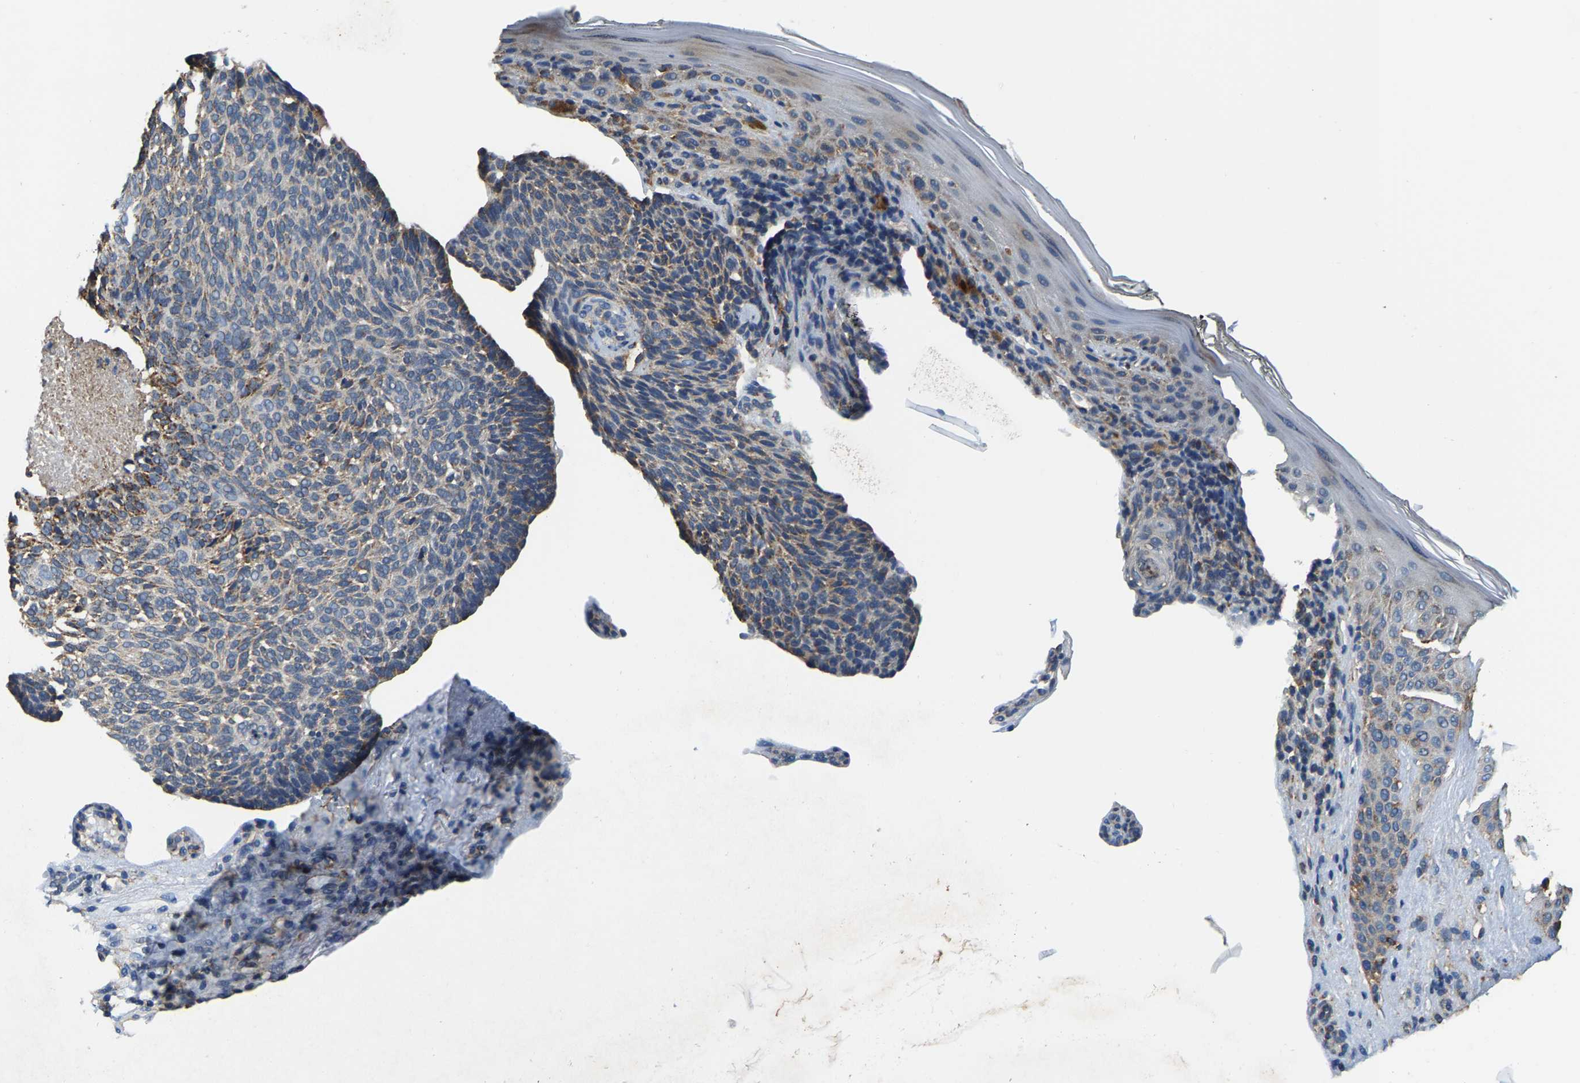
{"staining": {"intensity": "moderate", "quantity": "25%-75%", "location": "cytoplasmic/membranous"}, "tissue": "skin cancer", "cell_type": "Tumor cells", "image_type": "cancer", "snomed": [{"axis": "morphology", "description": "Basal cell carcinoma"}, {"axis": "topography", "description": "Skin"}], "caption": "High-magnification brightfield microscopy of skin cancer stained with DAB (3,3'-diaminobenzidine) (brown) and counterstained with hematoxylin (blue). tumor cells exhibit moderate cytoplasmic/membranous staining is appreciated in about25%-75% of cells.", "gene": "SHMT2", "patient": {"sex": "male", "age": 61}}